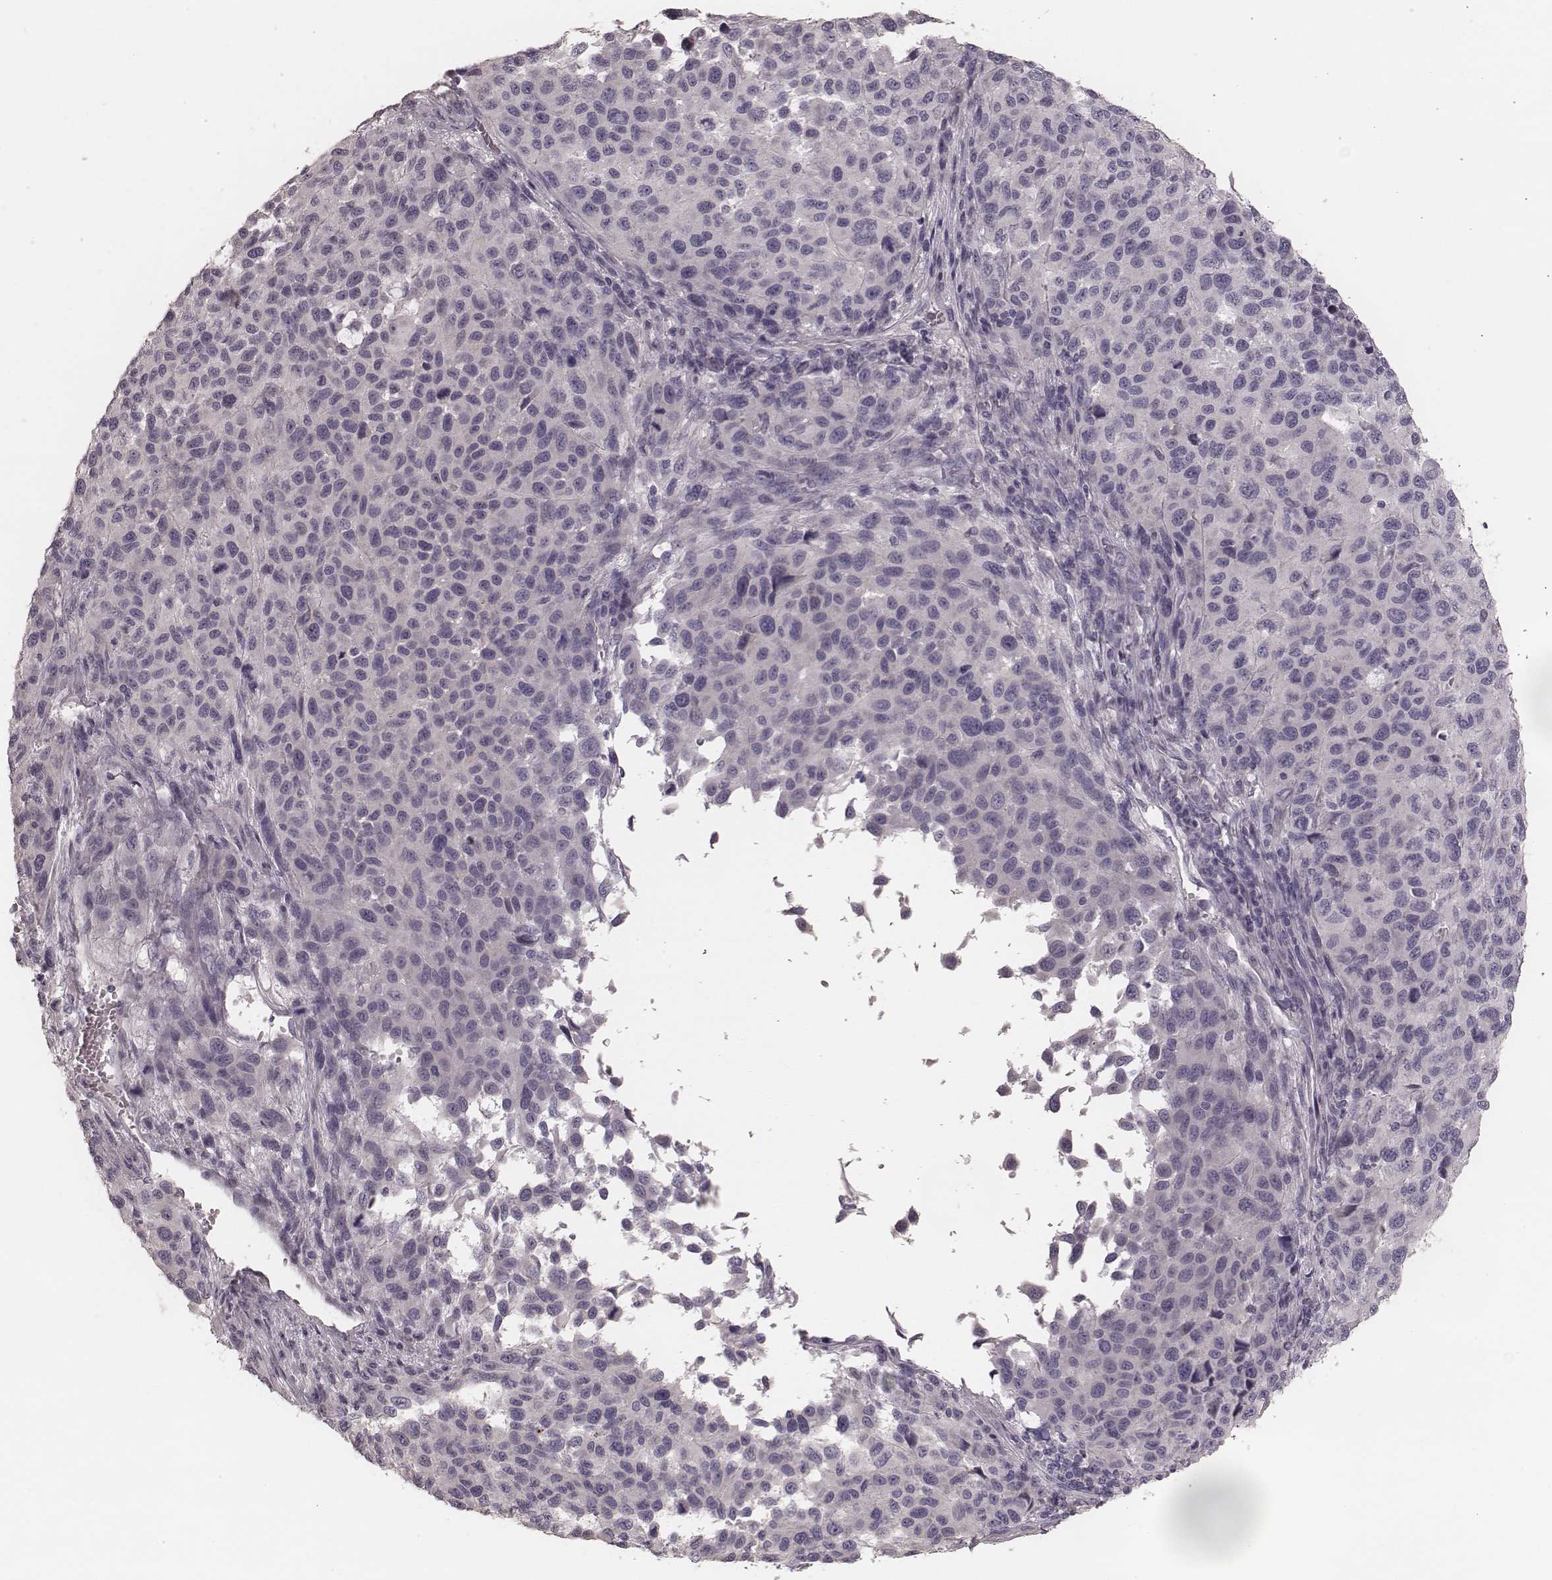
{"staining": {"intensity": "negative", "quantity": "none", "location": "none"}, "tissue": "melanoma", "cell_type": "Tumor cells", "image_type": "cancer", "snomed": [{"axis": "morphology", "description": "Malignant melanoma, Metastatic site"}, {"axis": "topography", "description": "Lymph node"}], "caption": "An IHC image of malignant melanoma (metastatic site) is shown. There is no staining in tumor cells of malignant melanoma (metastatic site).", "gene": "ZP4", "patient": {"sex": "male", "age": 61}}